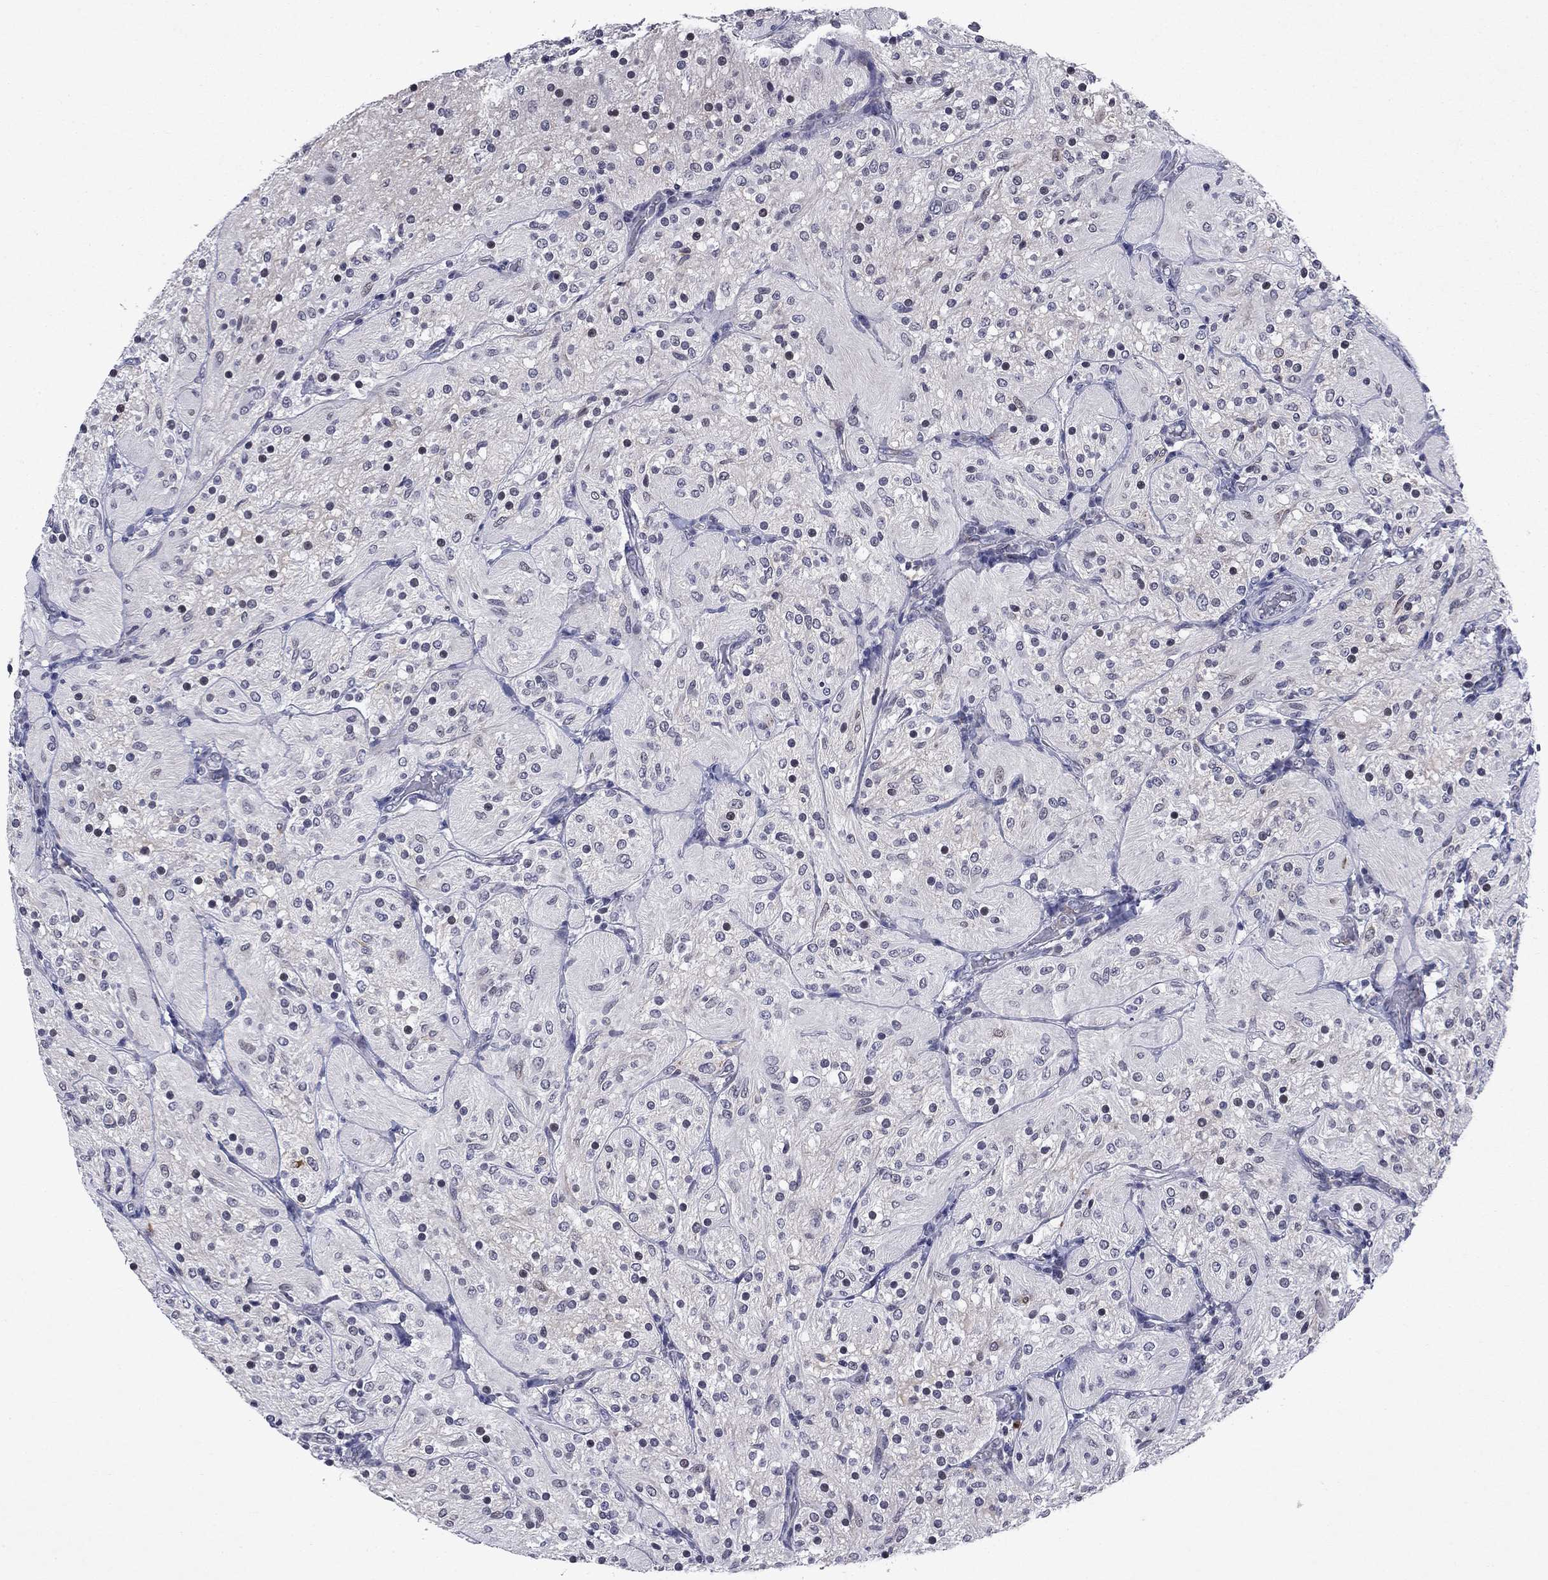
{"staining": {"intensity": "negative", "quantity": "none", "location": "none"}, "tissue": "glioma", "cell_type": "Tumor cells", "image_type": "cancer", "snomed": [{"axis": "morphology", "description": "Glioma, malignant, Low grade"}, {"axis": "topography", "description": "Brain"}], "caption": "Immunohistochemical staining of glioma exhibits no significant staining in tumor cells.", "gene": "ECM1", "patient": {"sex": "male", "age": 3}}